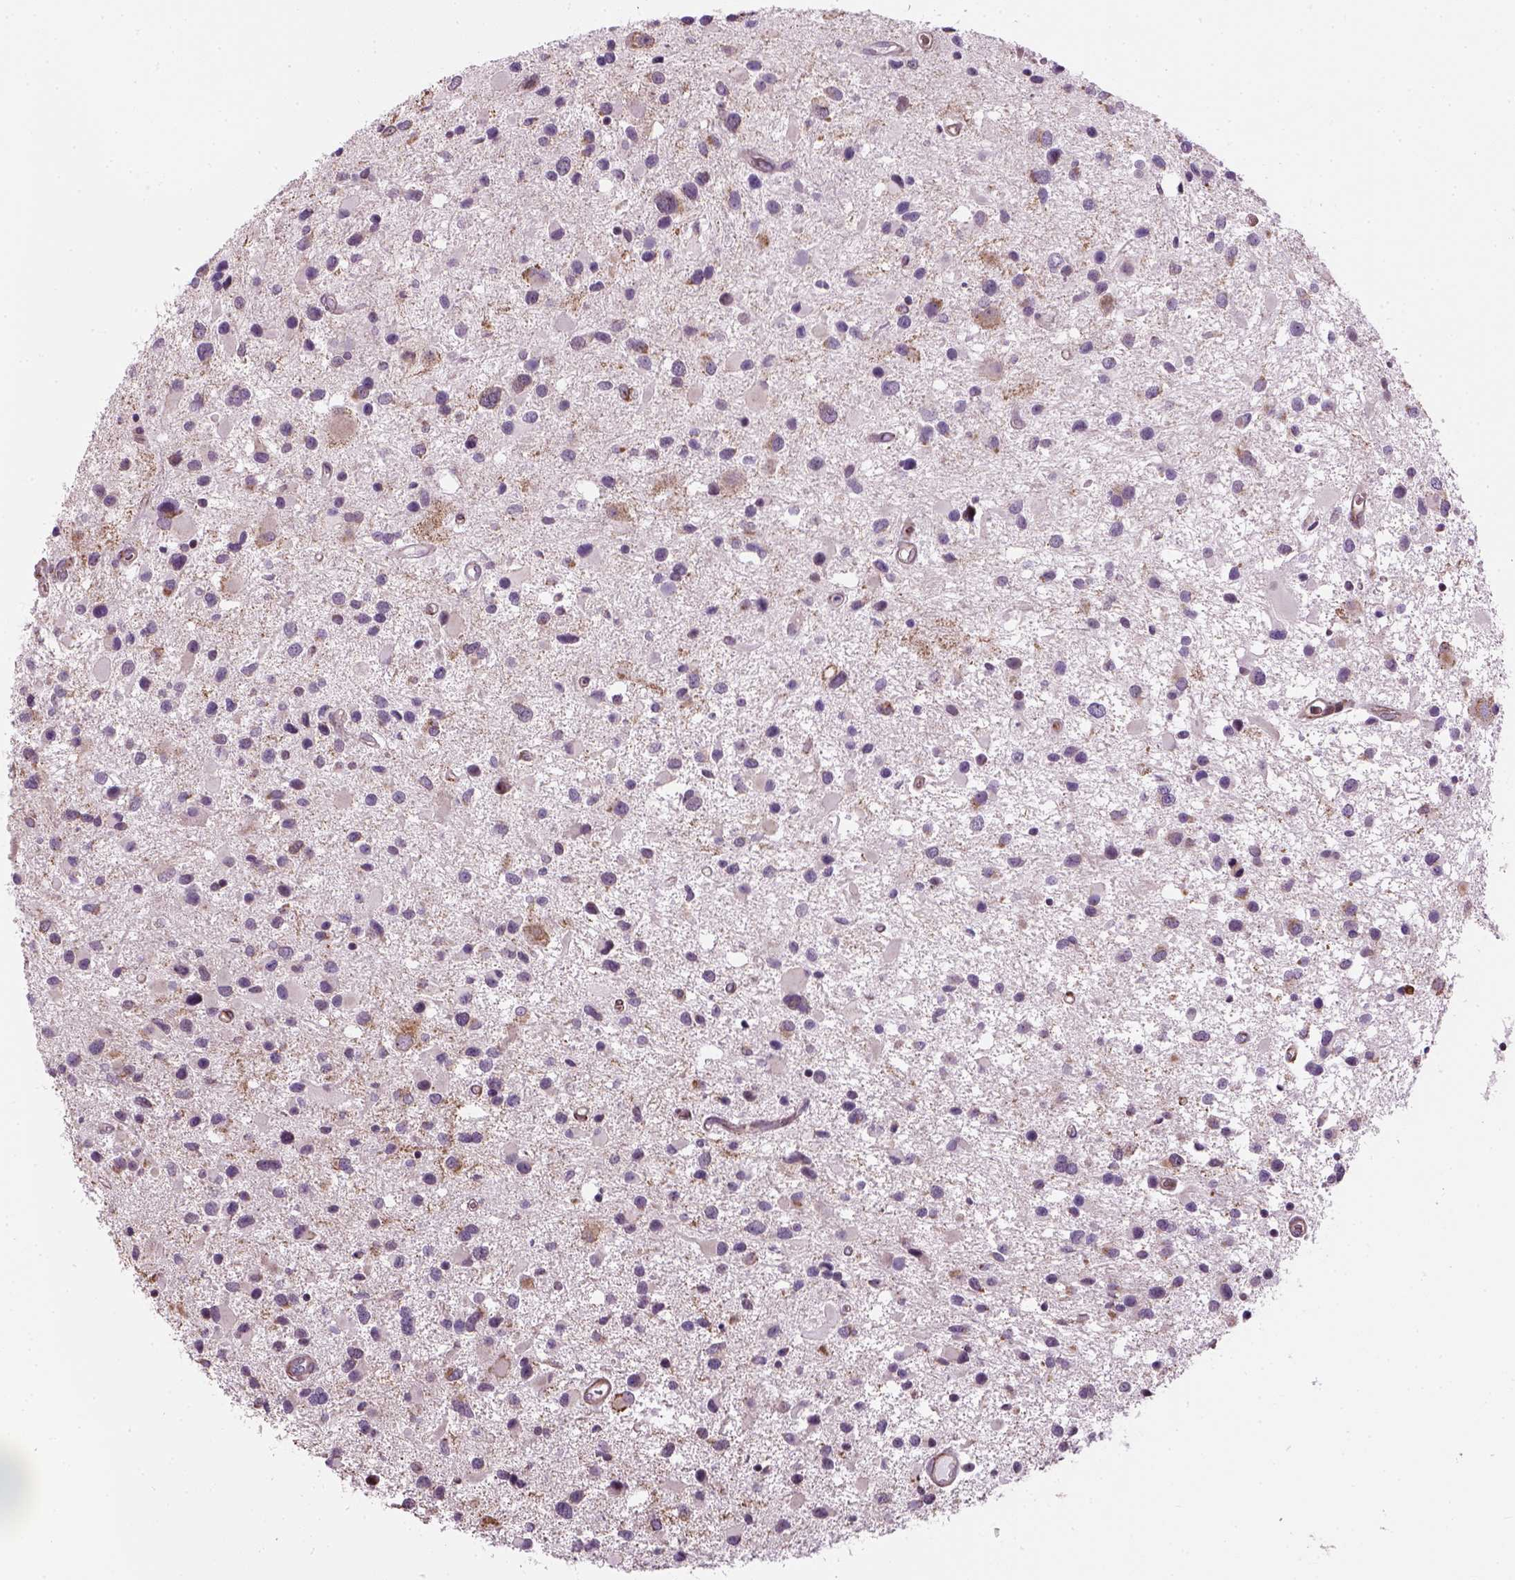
{"staining": {"intensity": "negative", "quantity": "none", "location": "none"}, "tissue": "glioma", "cell_type": "Tumor cells", "image_type": "cancer", "snomed": [{"axis": "morphology", "description": "Glioma, malignant, Low grade"}, {"axis": "topography", "description": "Brain"}], "caption": "Immunohistochemical staining of glioma demonstrates no significant positivity in tumor cells.", "gene": "XK", "patient": {"sex": "female", "age": 32}}